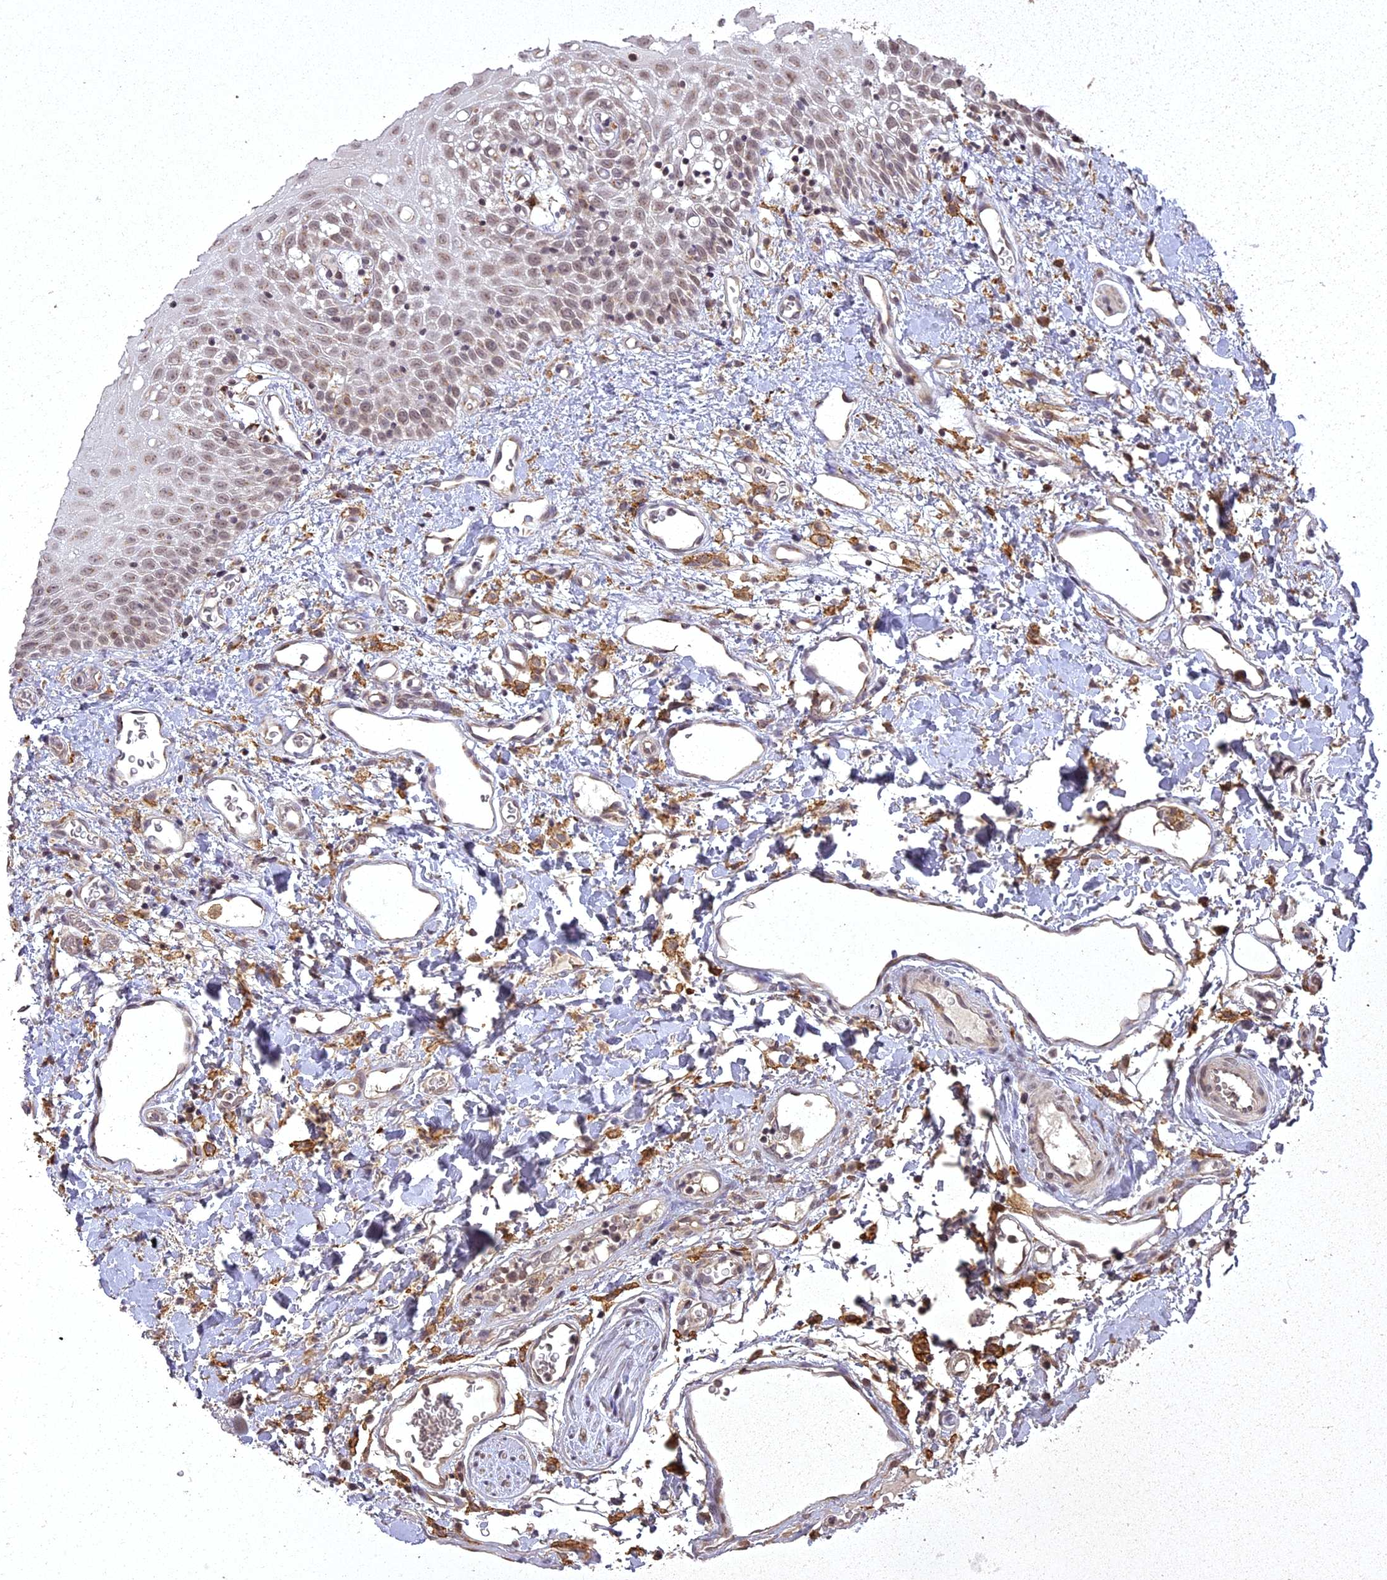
{"staining": {"intensity": "weak", "quantity": "25%-75%", "location": "nuclear"}, "tissue": "oral mucosa", "cell_type": "Squamous epithelial cells", "image_type": "normal", "snomed": [{"axis": "morphology", "description": "Normal tissue, NOS"}, {"axis": "topography", "description": "Oral tissue"}], "caption": "Protein expression analysis of normal oral mucosa shows weak nuclear expression in about 25%-75% of squamous epithelial cells.", "gene": "ING5", "patient": {"sex": "female", "age": 70}}